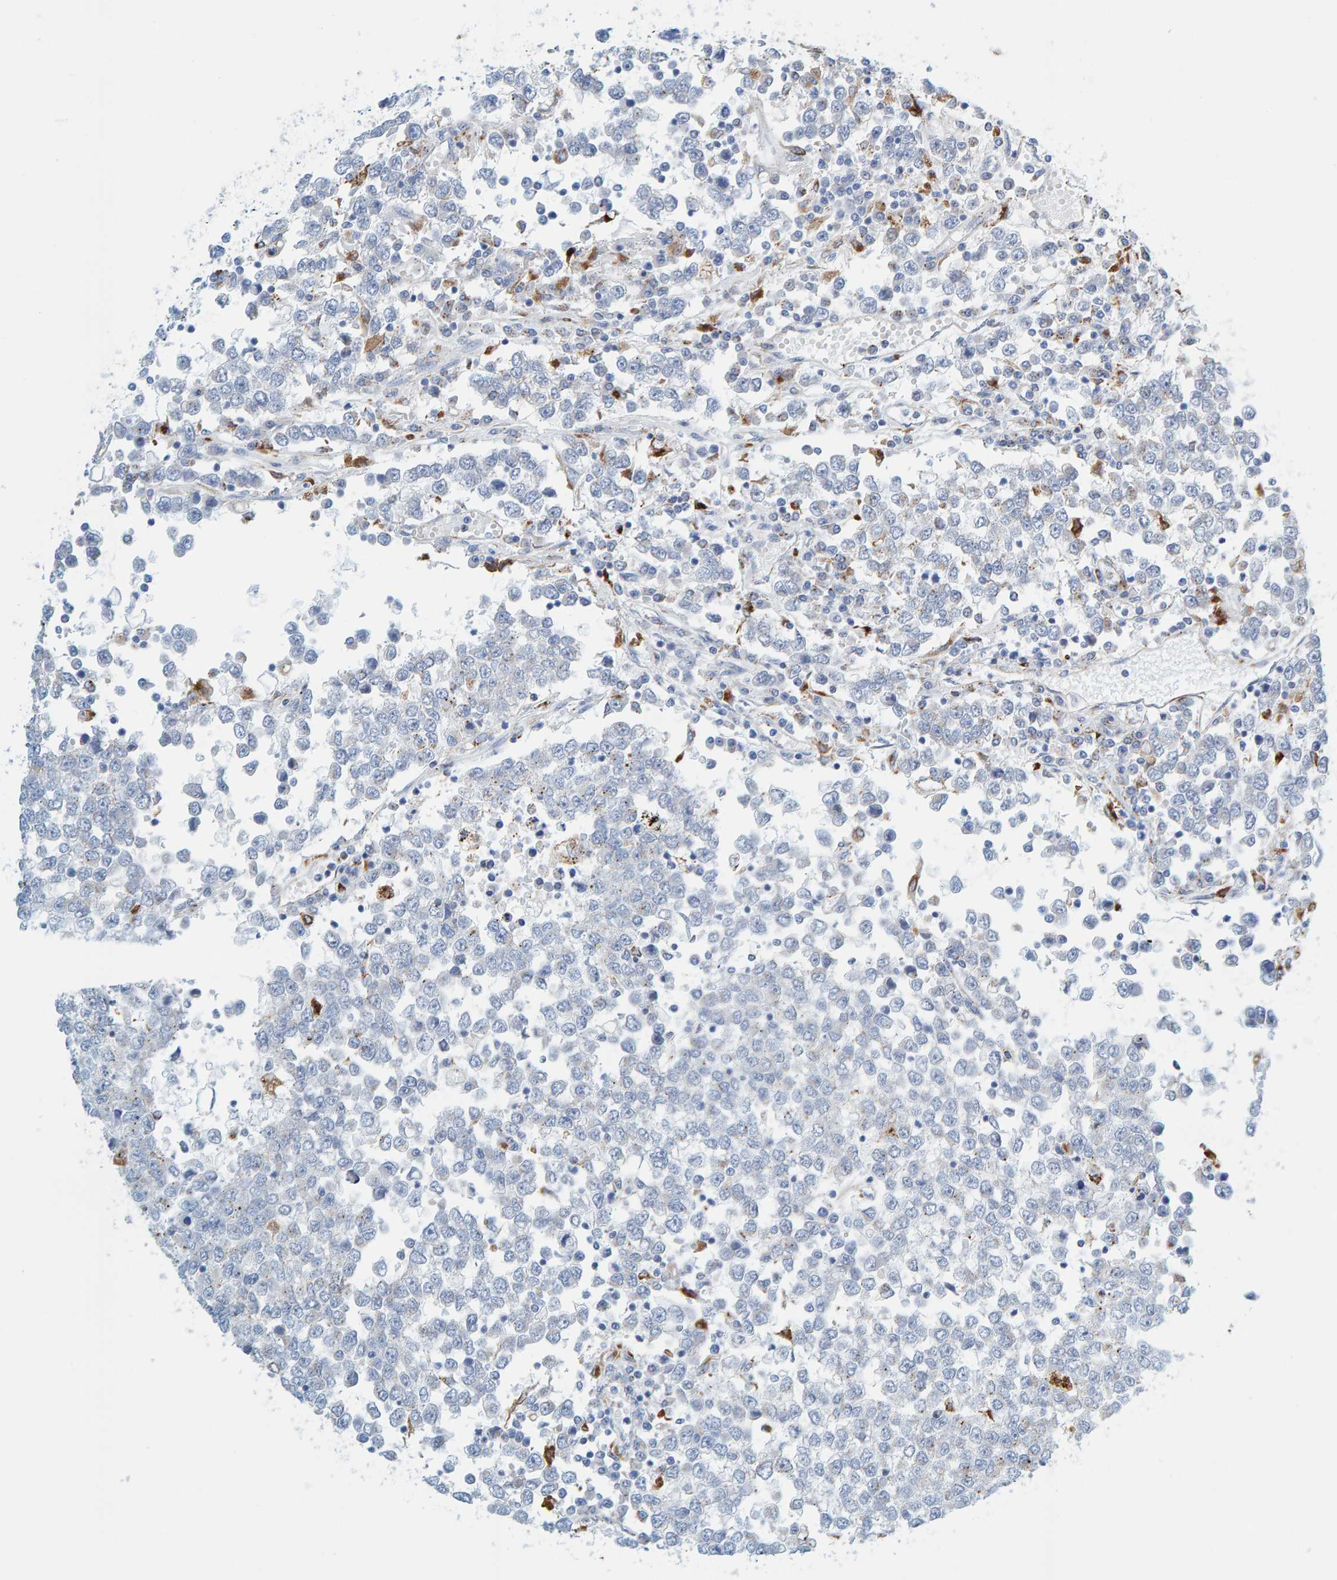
{"staining": {"intensity": "negative", "quantity": "none", "location": "none"}, "tissue": "testis cancer", "cell_type": "Tumor cells", "image_type": "cancer", "snomed": [{"axis": "morphology", "description": "Seminoma, NOS"}, {"axis": "topography", "description": "Testis"}], "caption": "This is a histopathology image of immunohistochemistry (IHC) staining of testis cancer (seminoma), which shows no expression in tumor cells. (Brightfield microscopy of DAB (3,3'-diaminobenzidine) immunohistochemistry at high magnification).", "gene": "BIN3", "patient": {"sex": "male", "age": 65}}